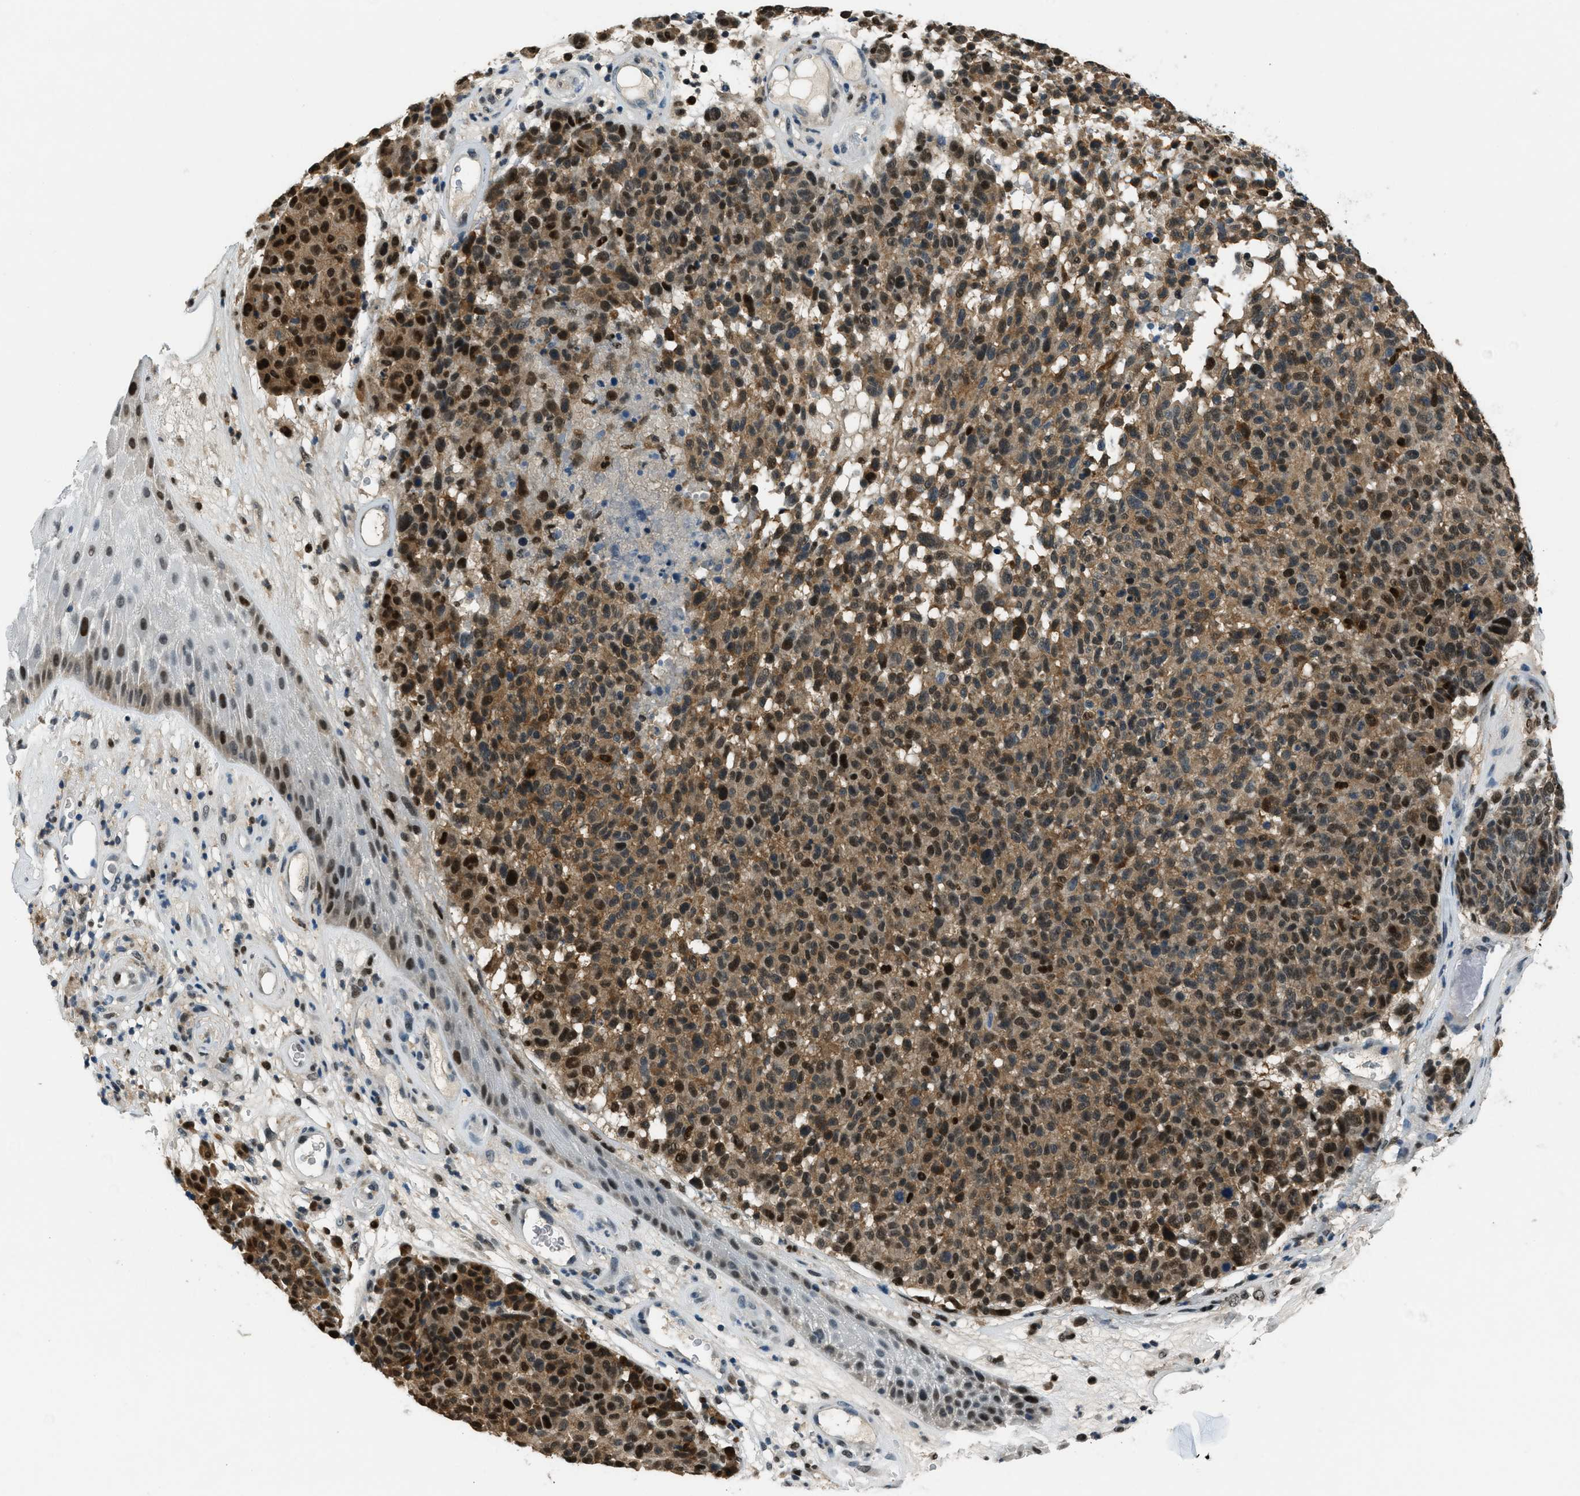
{"staining": {"intensity": "strong", "quantity": ">75%", "location": "cytoplasmic/membranous,nuclear"}, "tissue": "melanoma", "cell_type": "Tumor cells", "image_type": "cancer", "snomed": [{"axis": "morphology", "description": "Malignant melanoma, NOS"}, {"axis": "topography", "description": "Skin"}], "caption": "Melanoma stained with immunohistochemistry exhibits strong cytoplasmic/membranous and nuclear expression in approximately >75% of tumor cells.", "gene": "OGFR", "patient": {"sex": "male", "age": 59}}